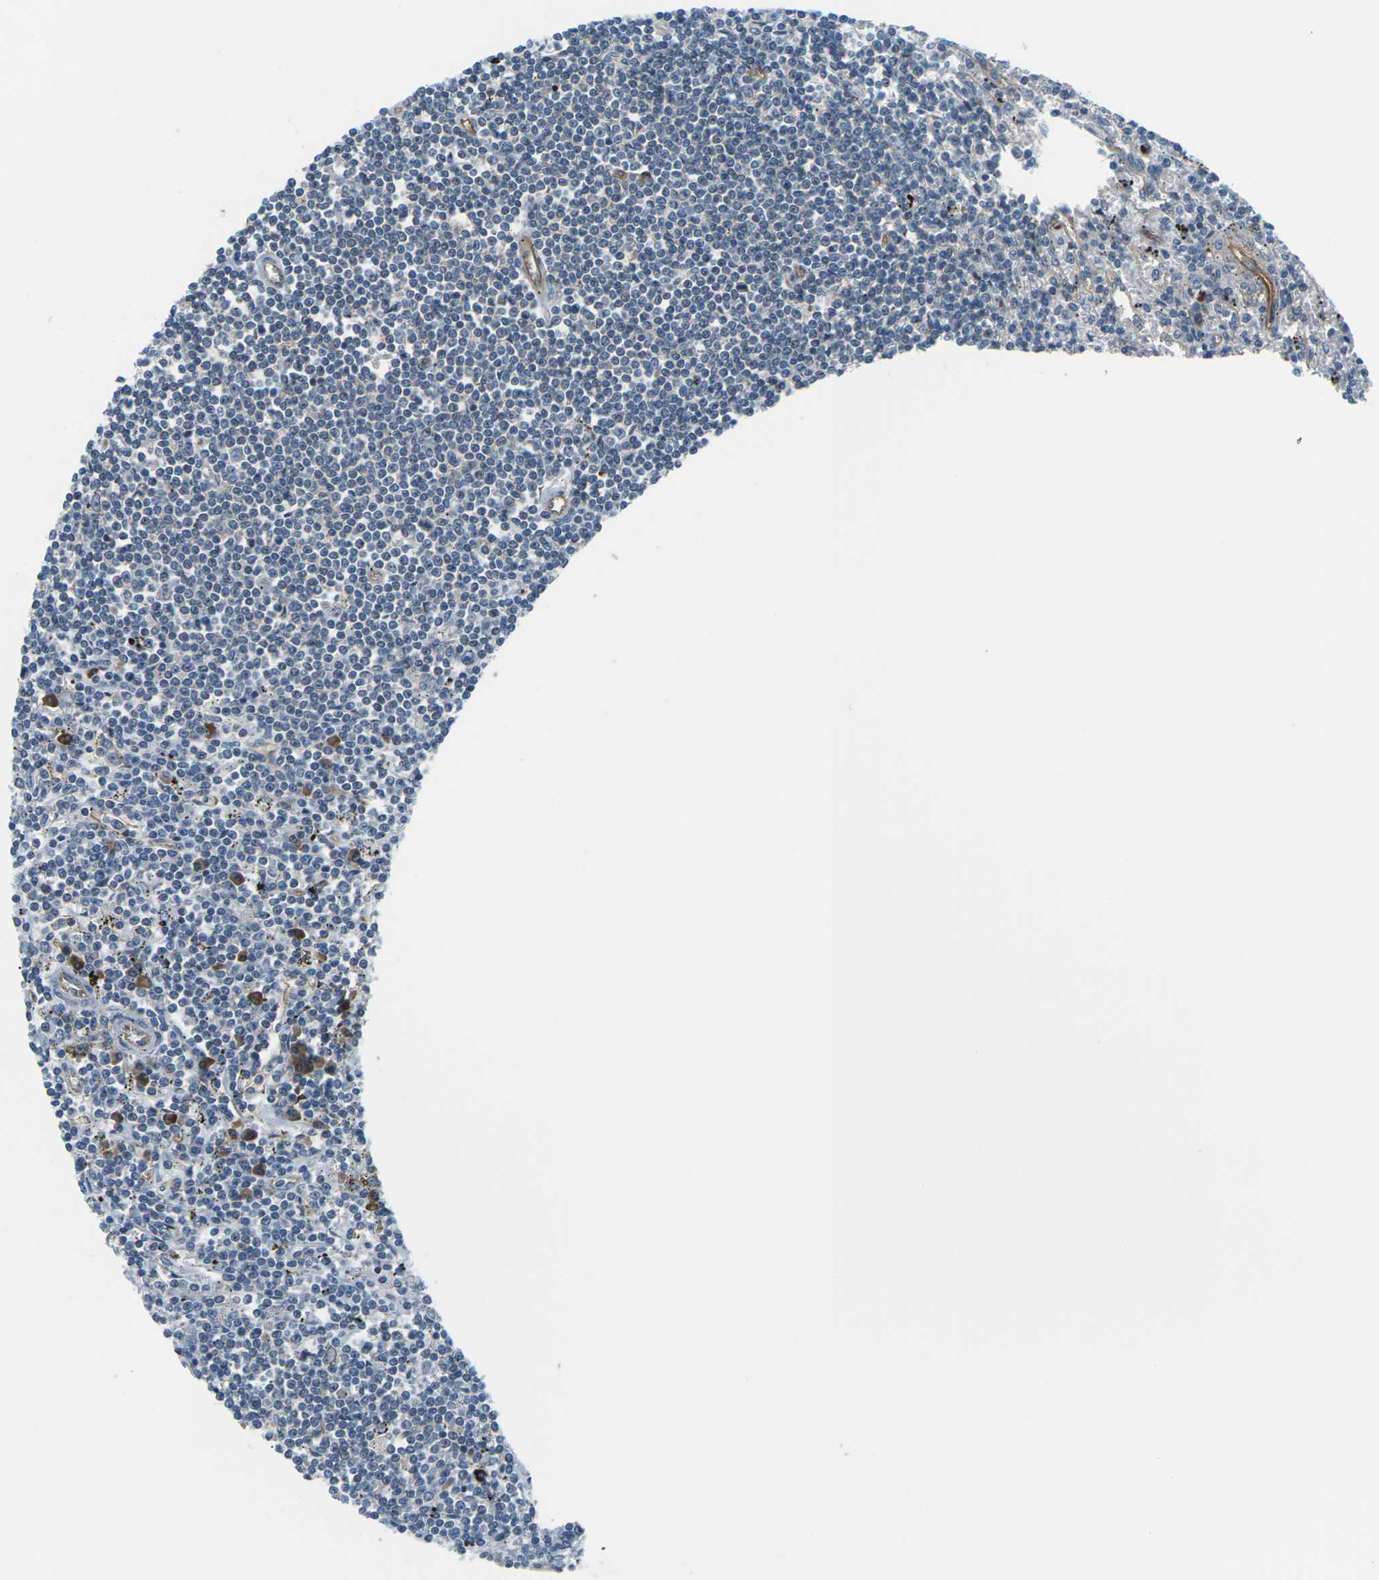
{"staining": {"intensity": "negative", "quantity": "none", "location": "none"}, "tissue": "lymphoma", "cell_type": "Tumor cells", "image_type": "cancer", "snomed": [{"axis": "morphology", "description": "Malignant lymphoma, non-Hodgkin's type, Low grade"}, {"axis": "topography", "description": "Spleen"}], "caption": "Lymphoma was stained to show a protein in brown. There is no significant staining in tumor cells. (Brightfield microscopy of DAB IHC at high magnification).", "gene": "SLC13A3", "patient": {"sex": "male", "age": 76}}